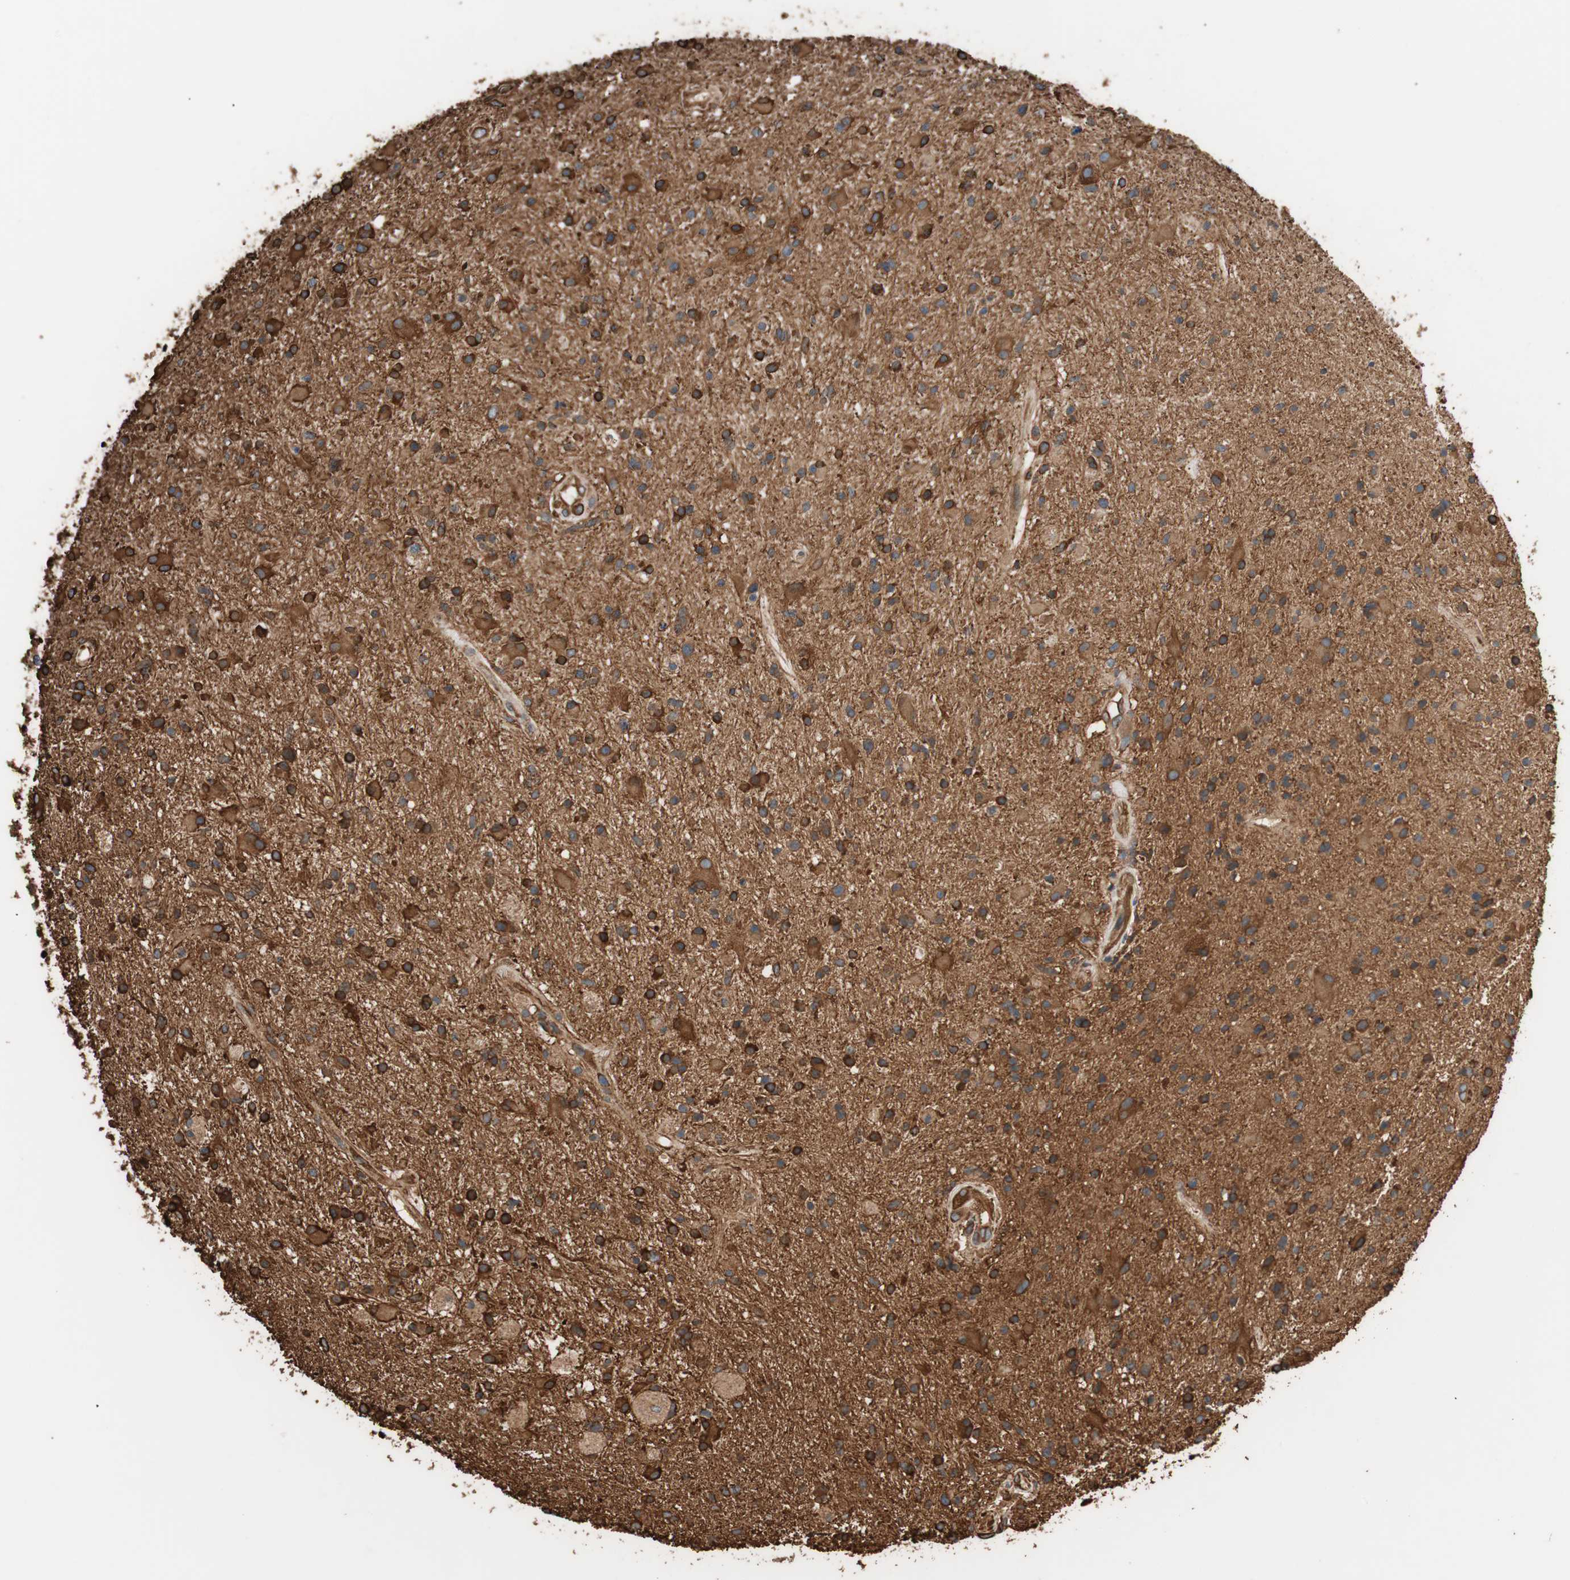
{"staining": {"intensity": "strong", "quantity": ">75%", "location": "cytoplasmic/membranous"}, "tissue": "glioma", "cell_type": "Tumor cells", "image_type": "cancer", "snomed": [{"axis": "morphology", "description": "Glioma, malignant, High grade"}, {"axis": "topography", "description": "Brain"}], "caption": "Strong cytoplasmic/membranous expression for a protein is identified in about >75% of tumor cells of glioma using immunohistochemistry (IHC).", "gene": "GPSM2", "patient": {"sex": "male", "age": 33}}